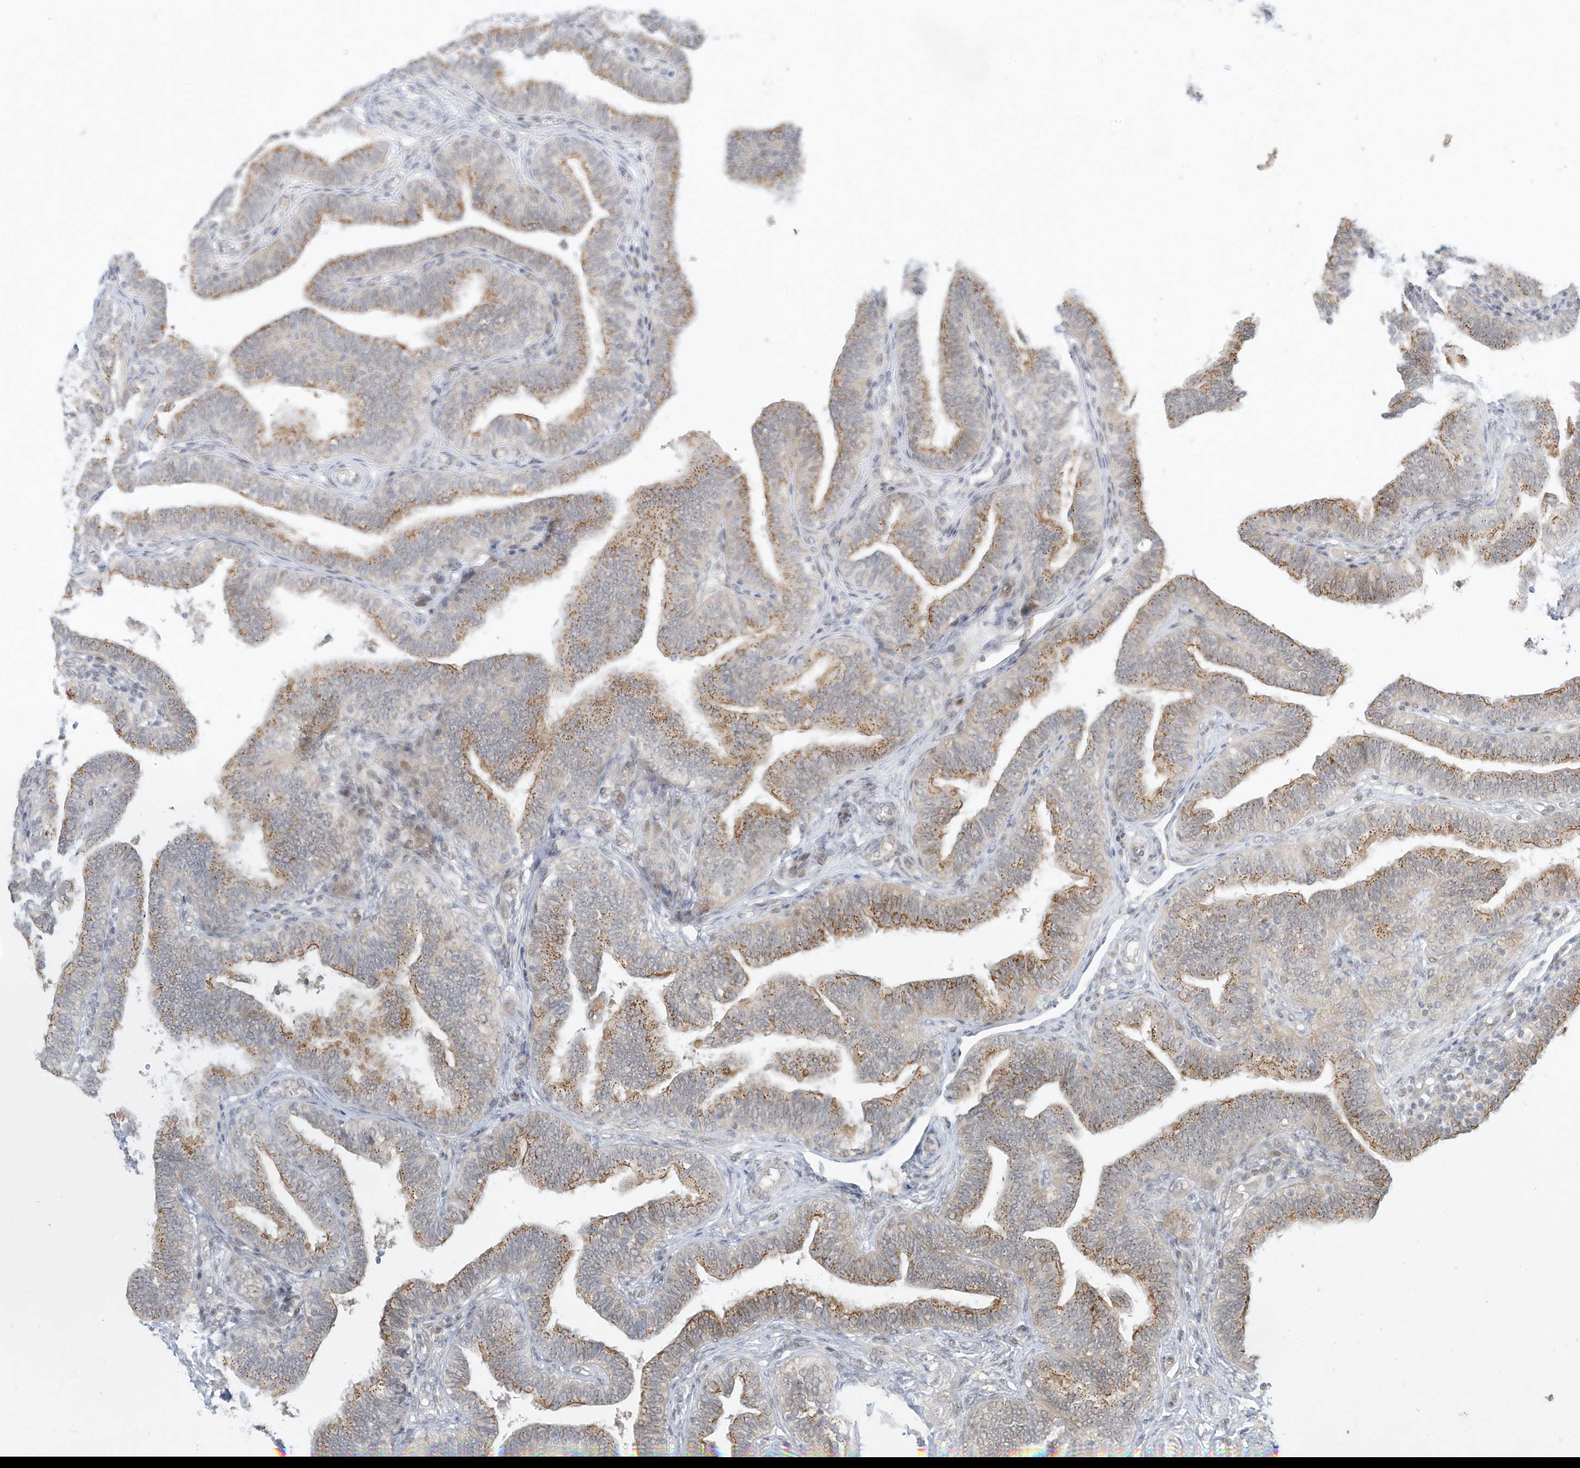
{"staining": {"intensity": "moderate", "quantity": "25%-75%", "location": "cytoplasmic/membranous"}, "tissue": "fallopian tube", "cell_type": "Glandular cells", "image_type": "normal", "snomed": [{"axis": "morphology", "description": "Normal tissue, NOS"}, {"axis": "topography", "description": "Fallopian tube"}], "caption": "Protein expression analysis of benign human fallopian tube reveals moderate cytoplasmic/membranous staining in about 25%-75% of glandular cells.", "gene": "PAK6", "patient": {"sex": "female", "age": 39}}